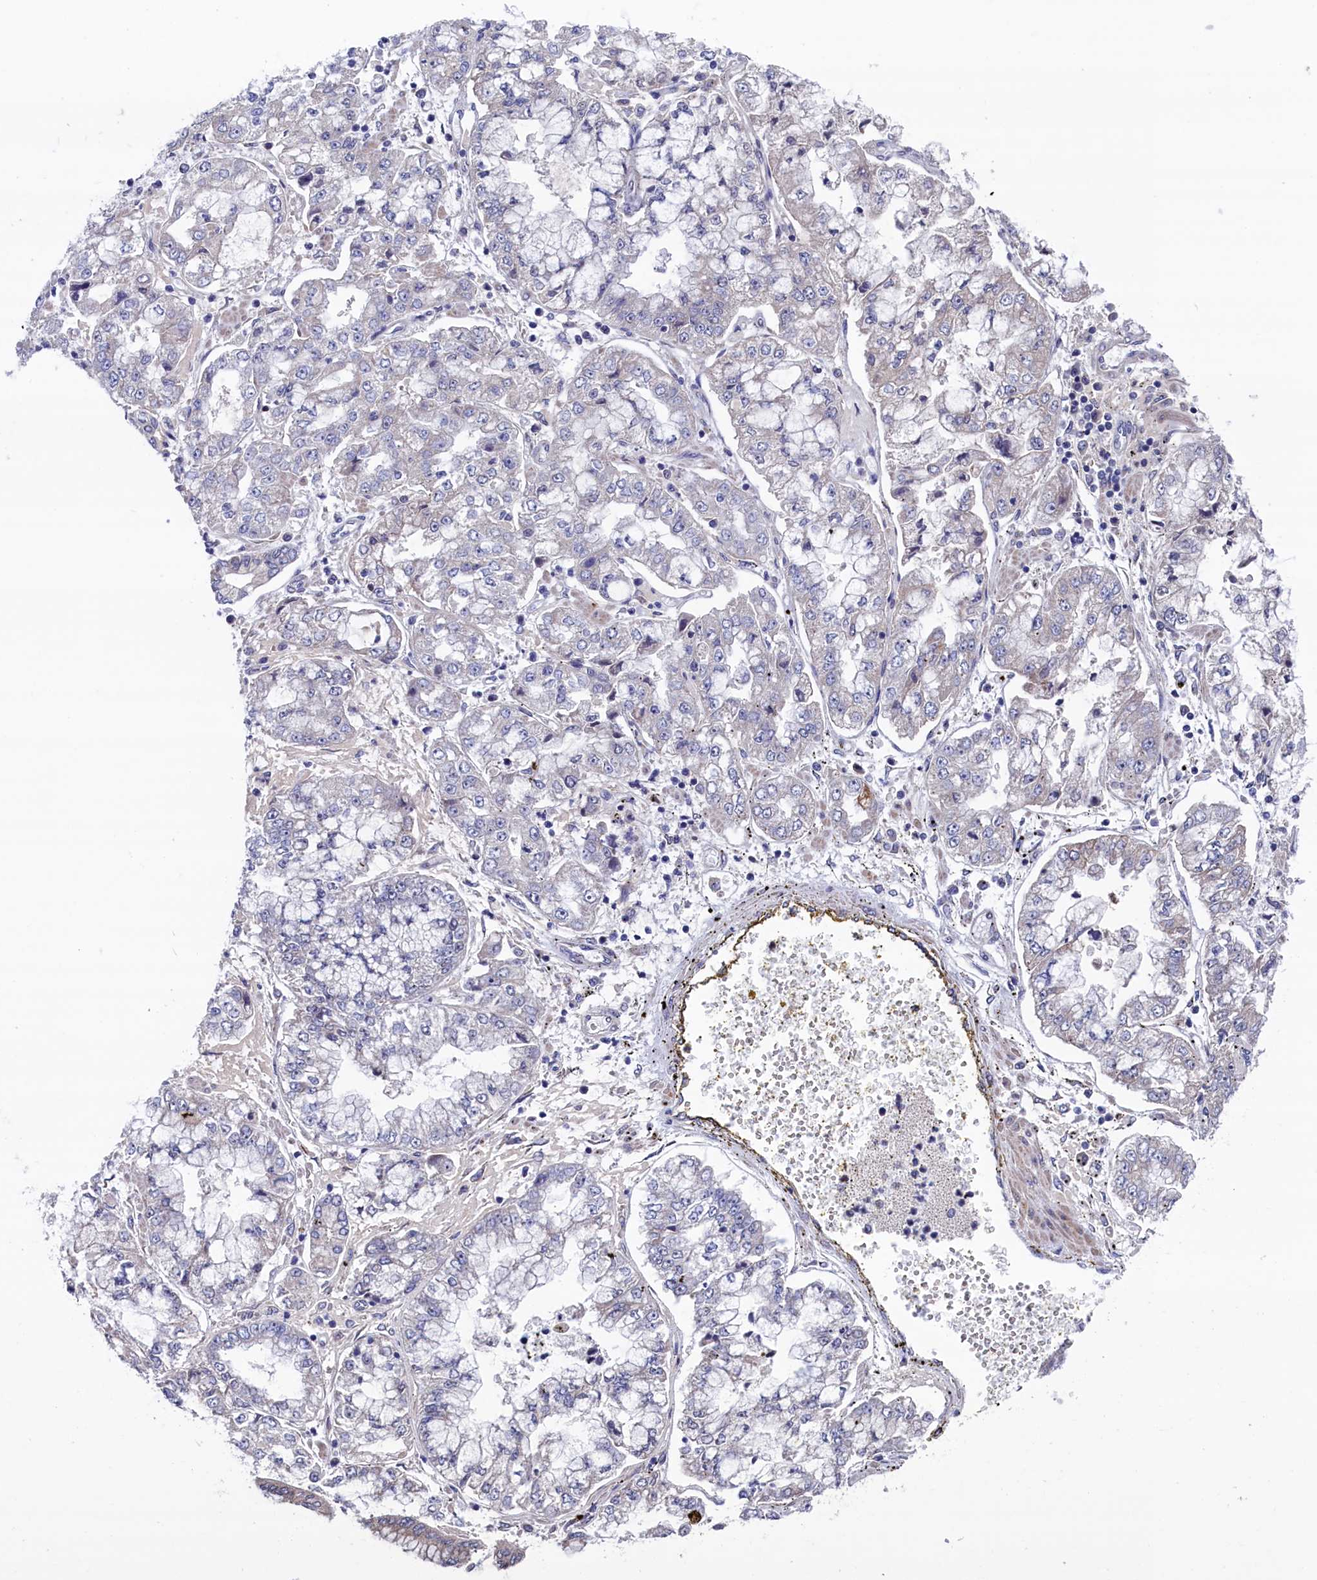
{"staining": {"intensity": "weak", "quantity": "<25%", "location": "cytoplasmic/membranous"}, "tissue": "stomach cancer", "cell_type": "Tumor cells", "image_type": "cancer", "snomed": [{"axis": "morphology", "description": "Adenocarcinoma, NOS"}, {"axis": "topography", "description": "Stomach"}], "caption": "Immunohistochemistry micrograph of stomach cancer (adenocarcinoma) stained for a protein (brown), which reveals no expression in tumor cells.", "gene": "SPATA13", "patient": {"sex": "male", "age": 76}}